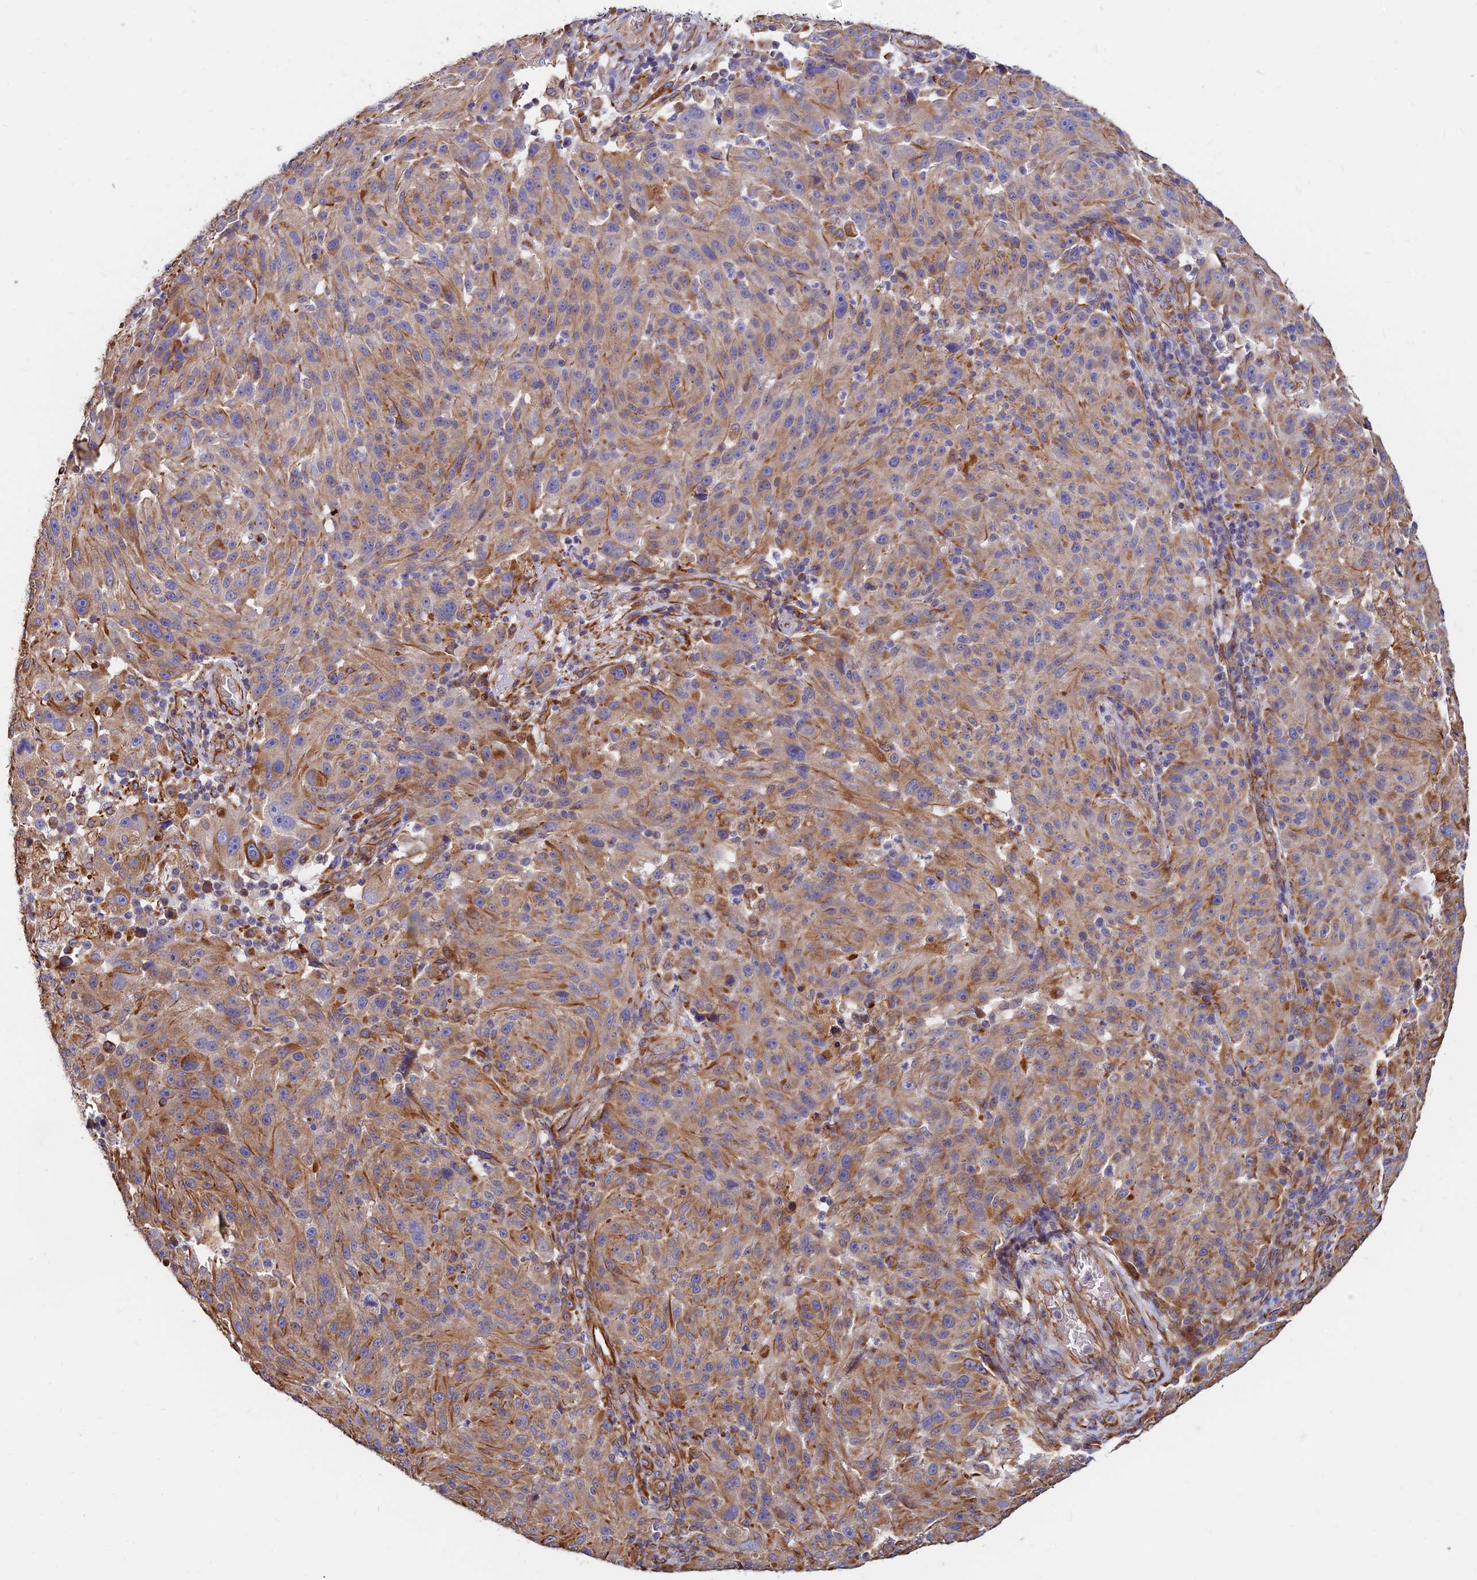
{"staining": {"intensity": "moderate", "quantity": ">75%", "location": "cytoplasmic/membranous"}, "tissue": "melanoma", "cell_type": "Tumor cells", "image_type": "cancer", "snomed": [{"axis": "morphology", "description": "Malignant melanoma, NOS"}, {"axis": "topography", "description": "Skin"}], "caption": "Protein staining by immunohistochemistry exhibits moderate cytoplasmic/membranous positivity in approximately >75% of tumor cells in malignant melanoma. (Stains: DAB in brown, nuclei in blue, Microscopy: brightfield microscopy at high magnification).", "gene": "CDK18", "patient": {"sex": "male", "age": 53}}